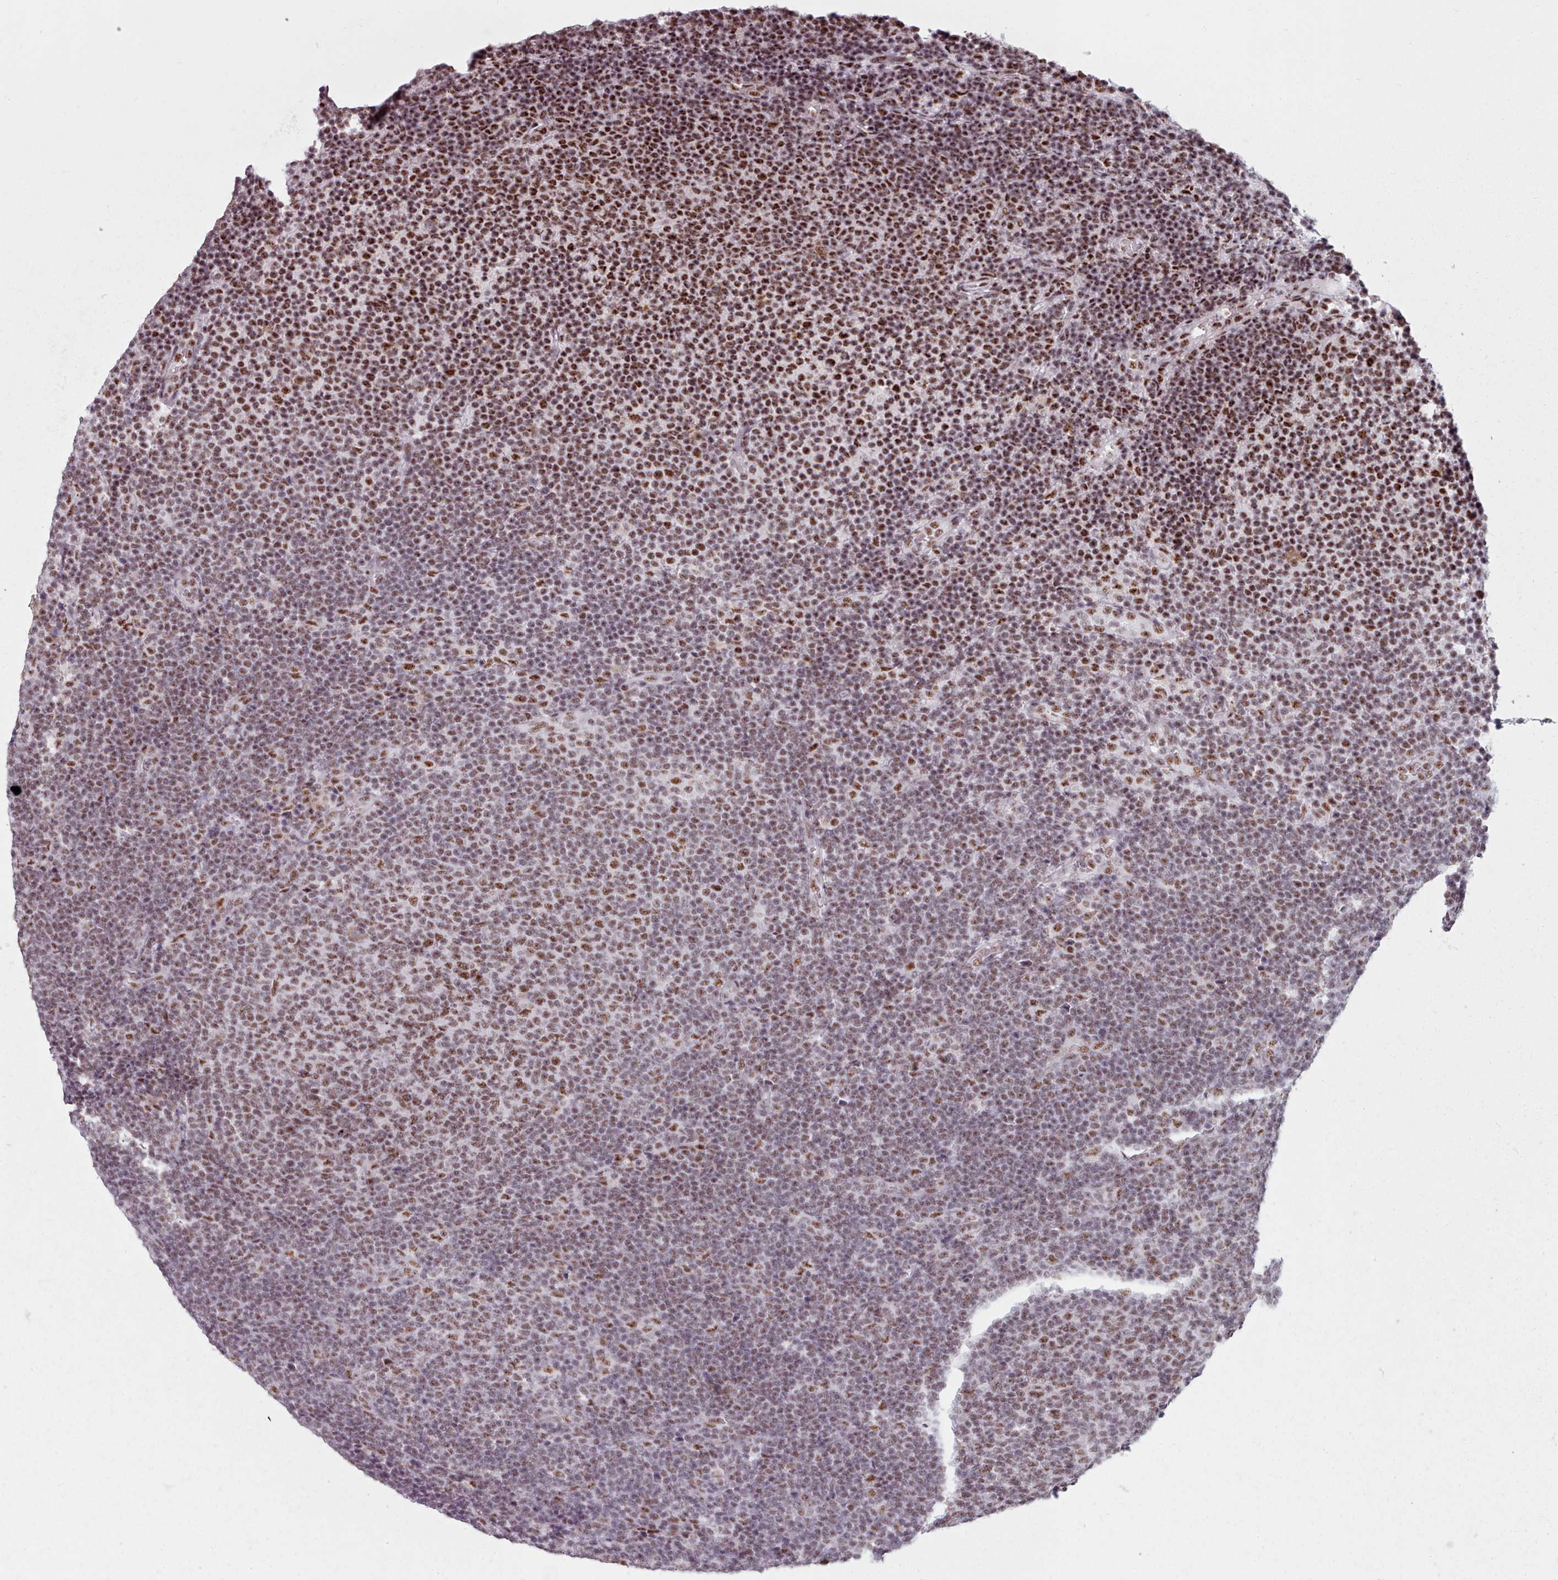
{"staining": {"intensity": "strong", "quantity": ">75%", "location": "nuclear"}, "tissue": "lymphoma", "cell_type": "Tumor cells", "image_type": "cancer", "snomed": [{"axis": "morphology", "description": "Malignant lymphoma, non-Hodgkin's type, Low grade"}, {"axis": "topography", "description": "Lymph node"}], "caption": "Immunohistochemistry (IHC) staining of low-grade malignant lymphoma, non-Hodgkin's type, which demonstrates high levels of strong nuclear staining in about >75% of tumor cells indicating strong nuclear protein staining. The staining was performed using DAB (3,3'-diaminobenzidine) (brown) for protein detection and nuclei were counterstained in hematoxylin (blue).", "gene": "SRRM1", "patient": {"sex": "male", "age": 66}}